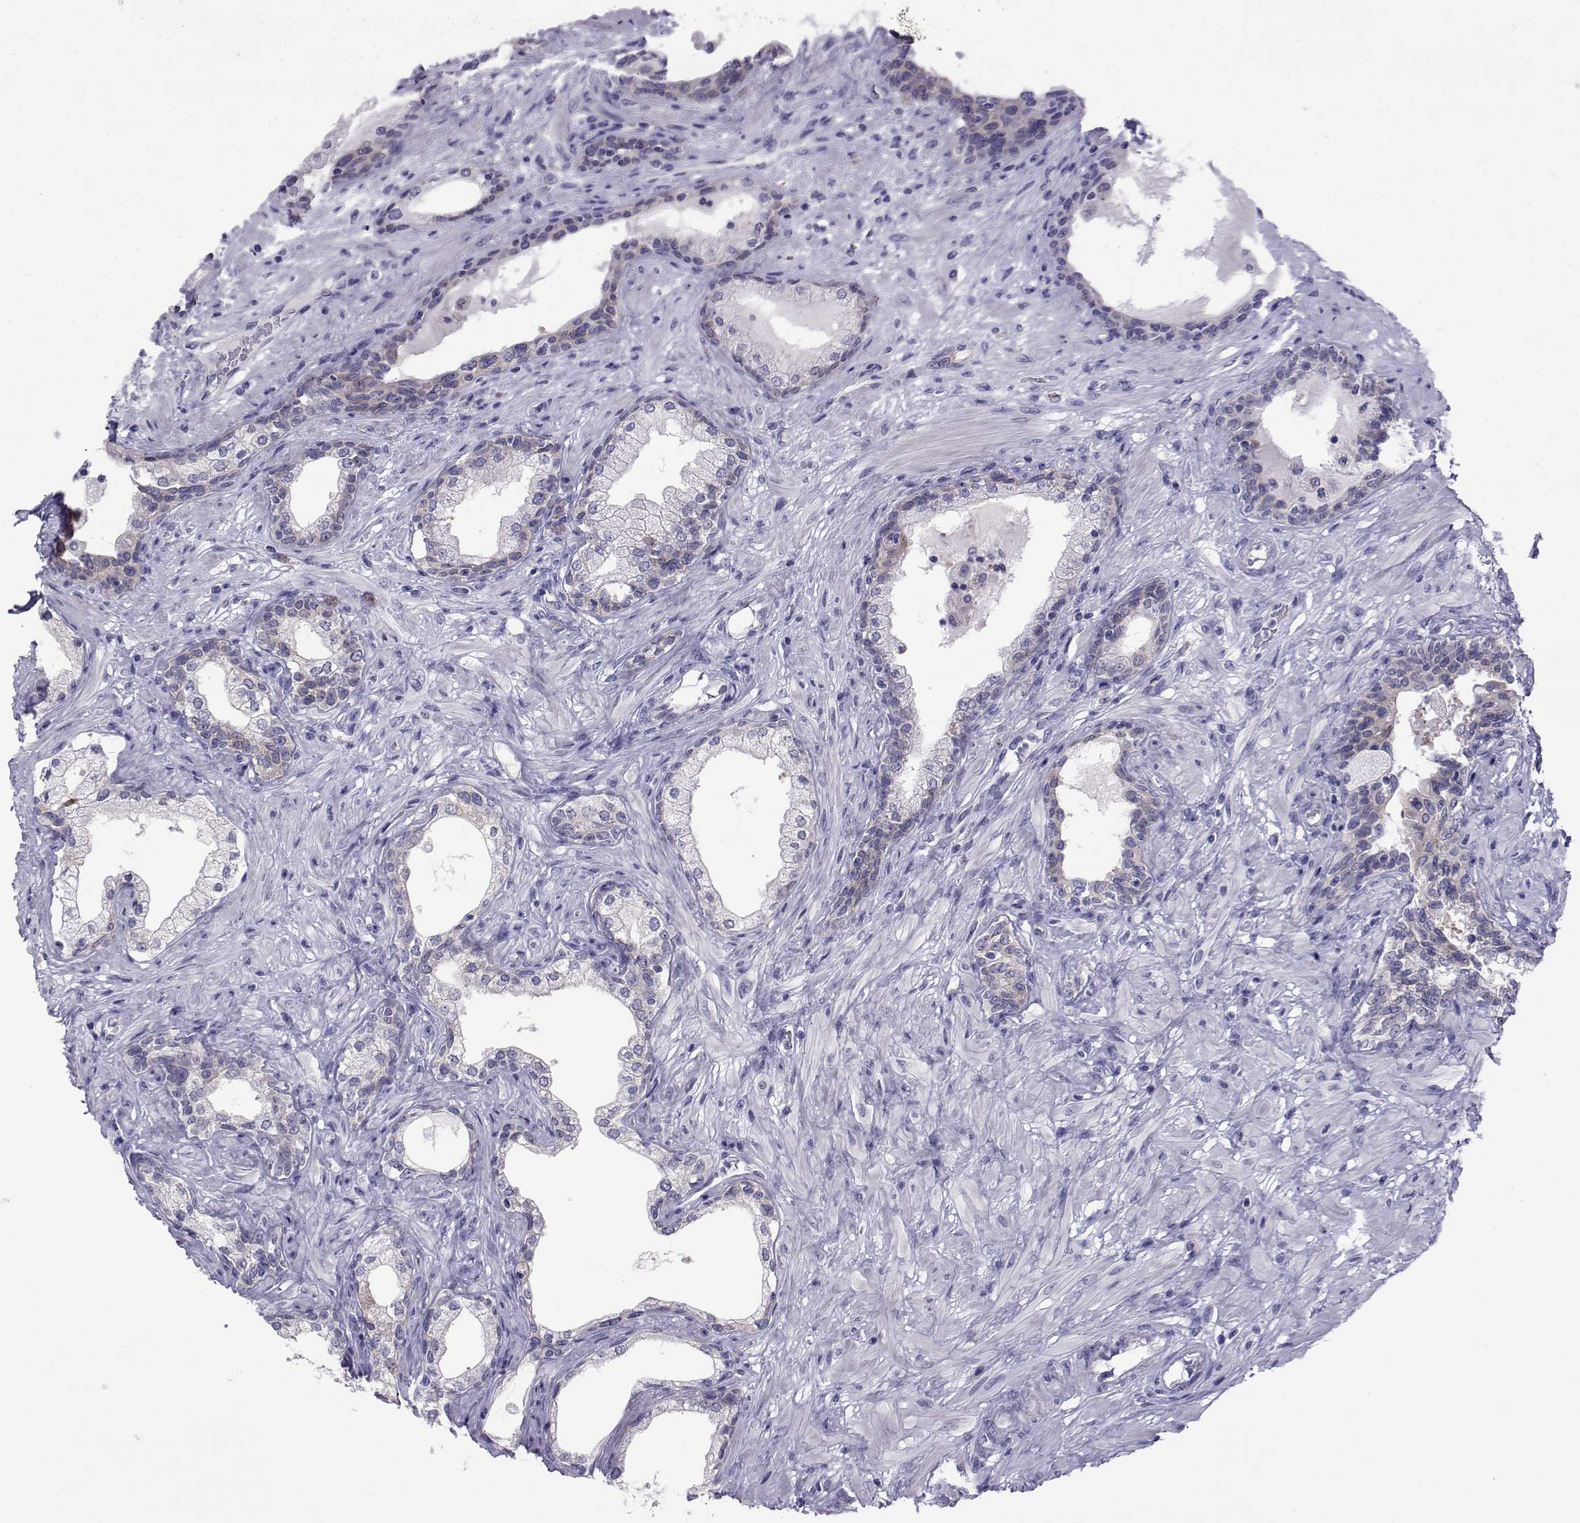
{"staining": {"intensity": "negative", "quantity": "none", "location": "none"}, "tissue": "prostate", "cell_type": "Glandular cells", "image_type": "normal", "snomed": [{"axis": "morphology", "description": "Normal tissue, NOS"}, {"axis": "topography", "description": "Prostate"}], "caption": "IHC photomicrograph of benign prostate: human prostate stained with DAB shows no significant protein expression in glandular cells. The staining is performed using DAB (3,3'-diaminobenzidine) brown chromogen with nuclei counter-stained in using hematoxylin.", "gene": "COL22A1", "patient": {"sex": "male", "age": 63}}